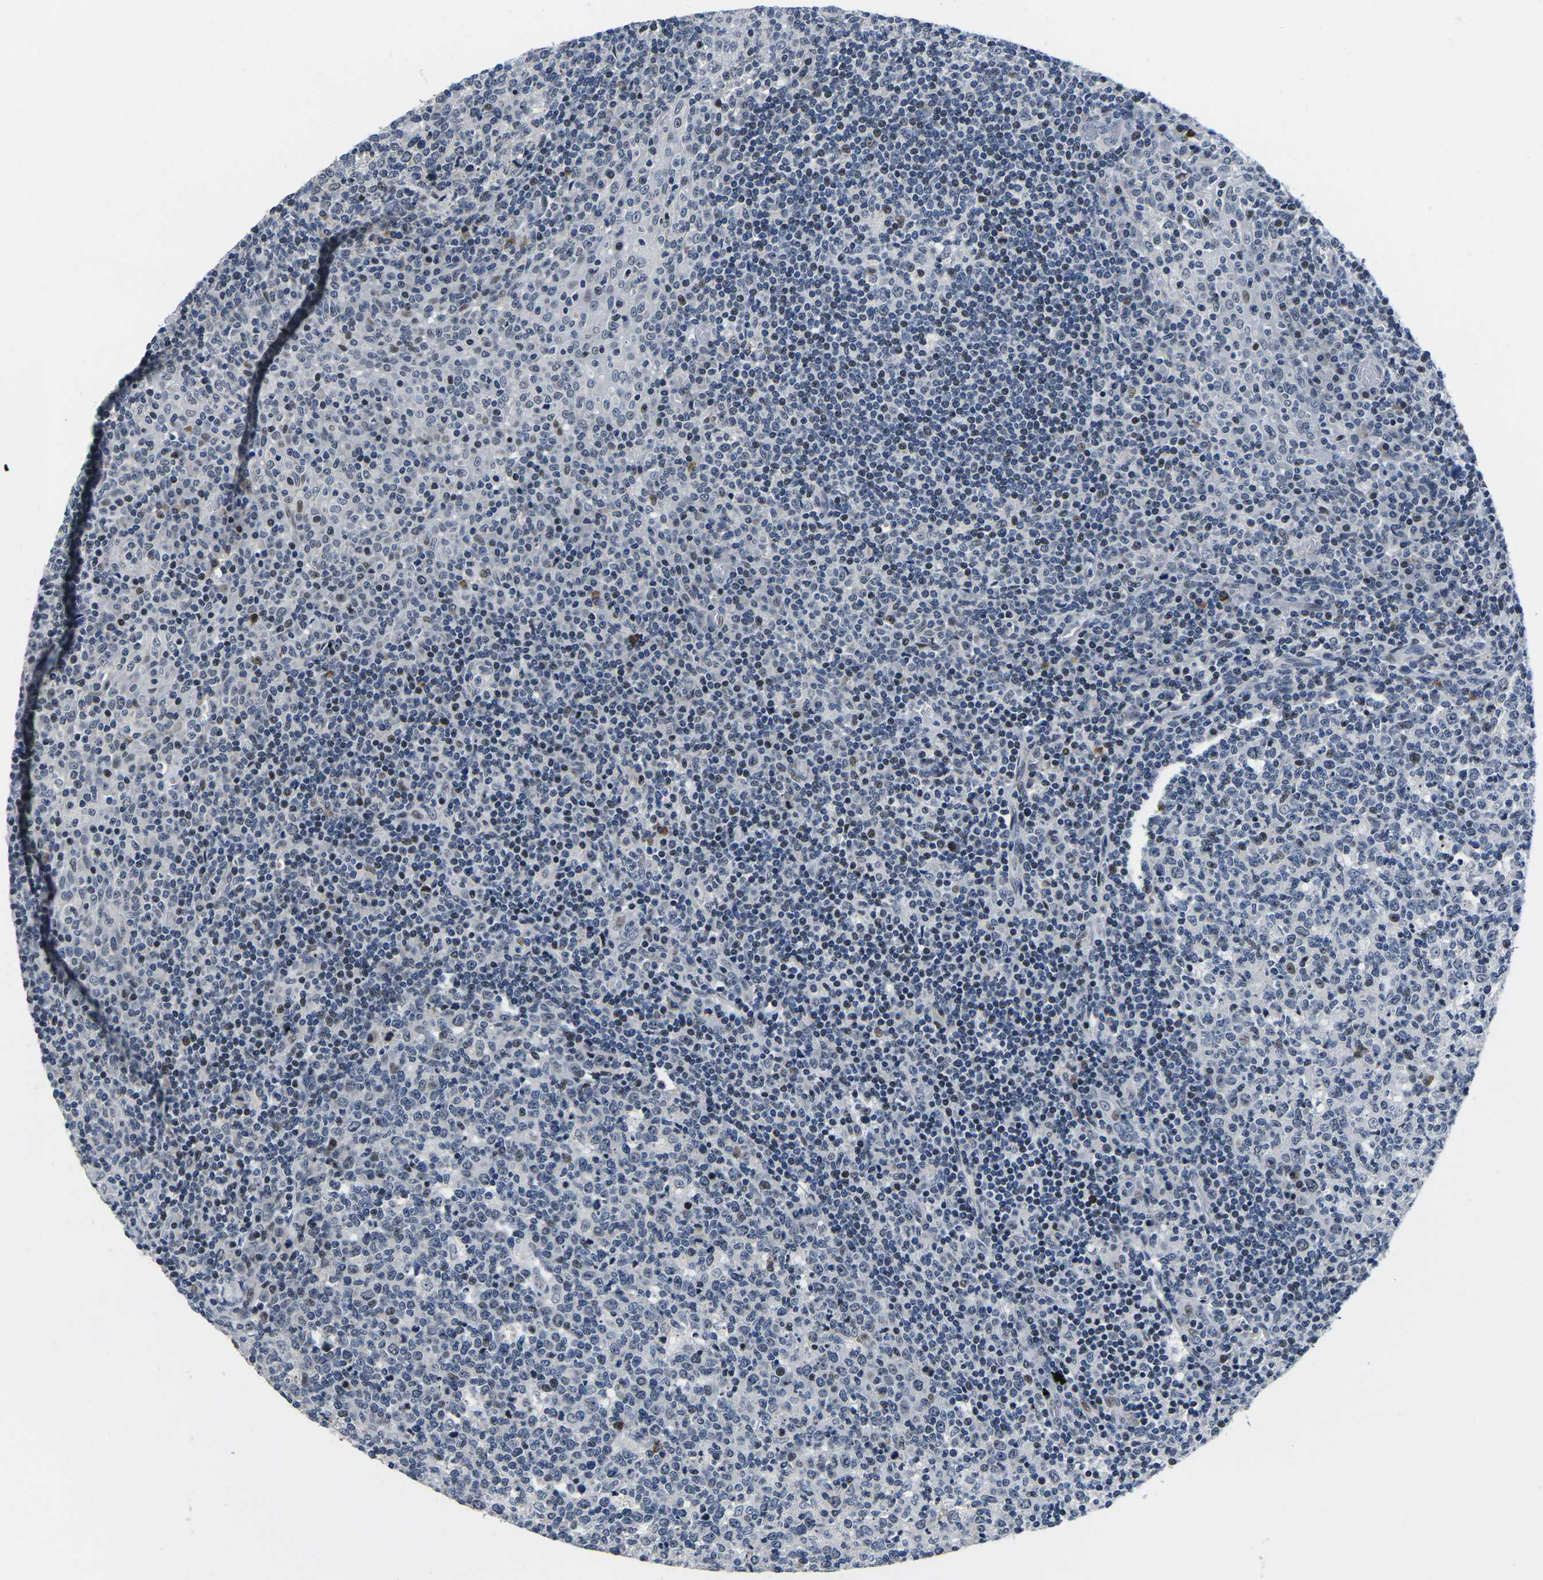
{"staining": {"intensity": "moderate", "quantity": "<25%", "location": "nuclear"}, "tissue": "tonsil", "cell_type": "Germinal center cells", "image_type": "normal", "snomed": [{"axis": "morphology", "description": "Normal tissue, NOS"}, {"axis": "topography", "description": "Tonsil"}], "caption": "Immunohistochemical staining of benign human tonsil shows <25% levels of moderate nuclear protein staining in approximately <25% of germinal center cells.", "gene": "CDC73", "patient": {"sex": "female", "age": 19}}